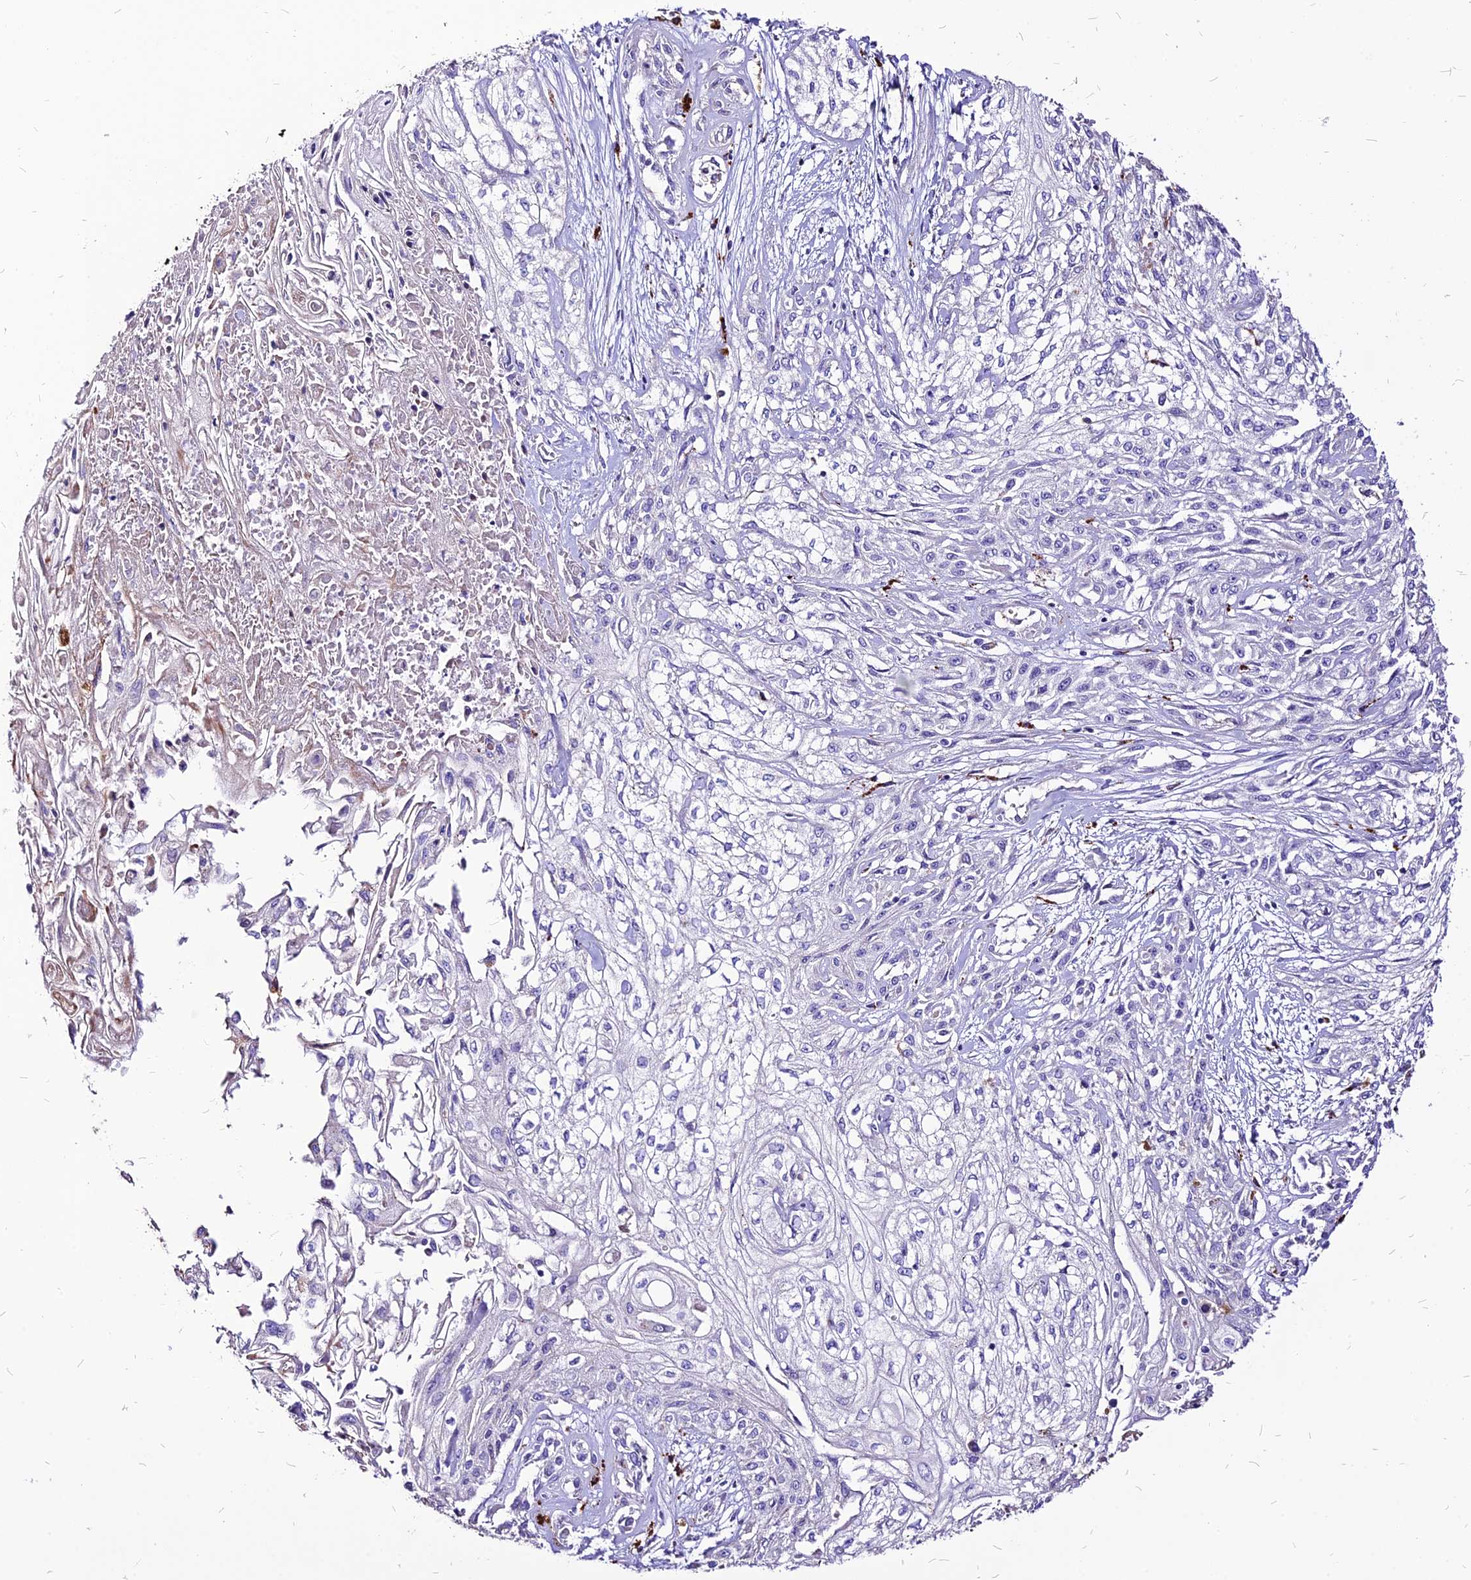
{"staining": {"intensity": "negative", "quantity": "none", "location": "none"}, "tissue": "skin cancer", "cell_type": "Tumor cells", "image_type": "cancer", "snomed": [{"axis": "morphology", "description": "Squamous cell carcinoma, NOS"}, {"axis": "morphology", "description": "Squamous cell carcinoma, metastatic, NOS"}, {"axis": "topography", "description": "Skin"}, {"axis": "topography", "description": "Lymph node"}], "caption": "Skin cancer (metastatic squamous cell carcinoma) was stained to show a protein in brown. There is no significant expression in tumor cells.", "gene": "RIMOC1", "patient": {"sex": "male", "age": 75}}